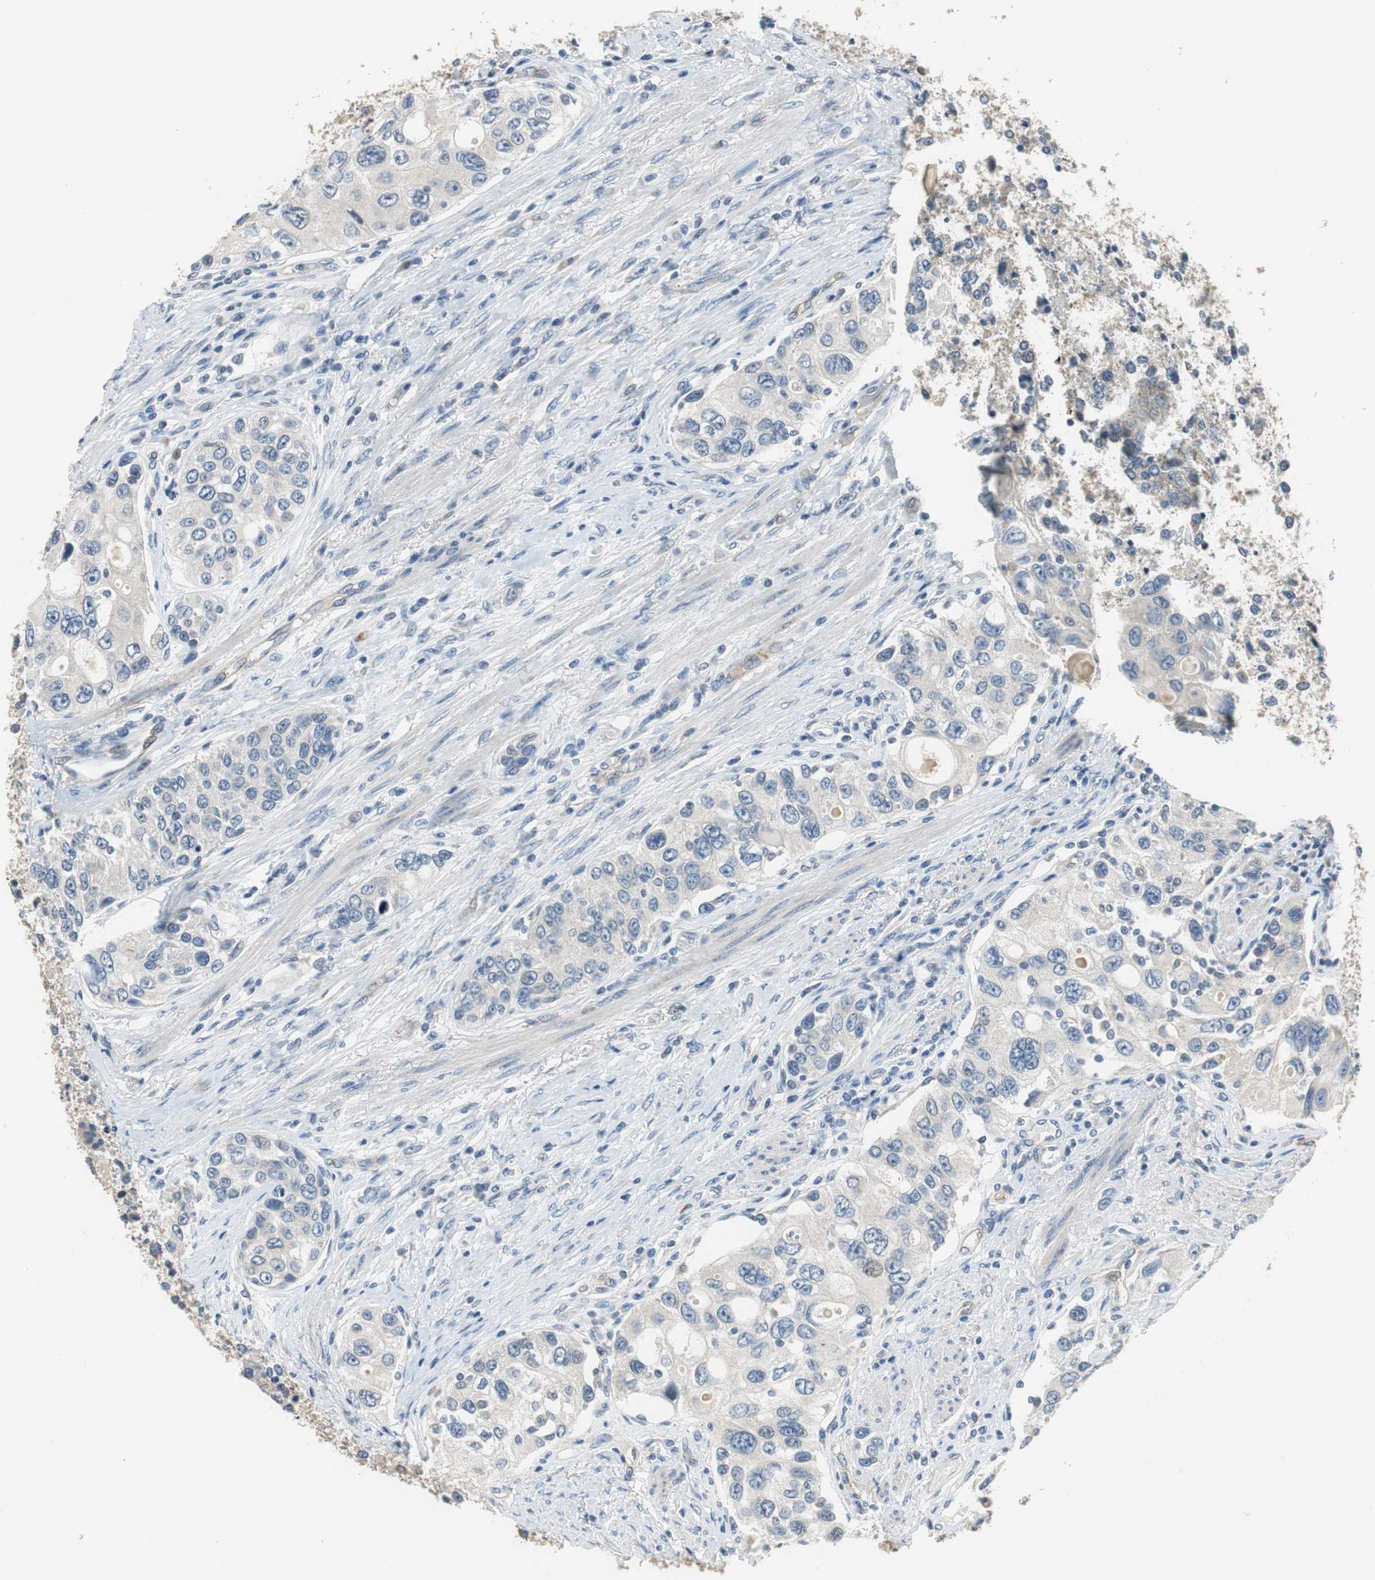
{"staining": {"intensity": "negative", "quantity": "none", "location": "none"}, "tissue": "urothelial cancer", "cell_type": "Tumor cells", "image_type": "cancer", "snomed": [{"axis": "morphology", "description": "Urothelial carcinoma, High grade"}, {"axis": "topography", "description": "Urinary bladder"}], "caption": "Protein analysis of urothelial cancer reveals no significant expression in tumor cells.", "gene": "MTIF2", "patient": {"sex": "female", "age": 56}}